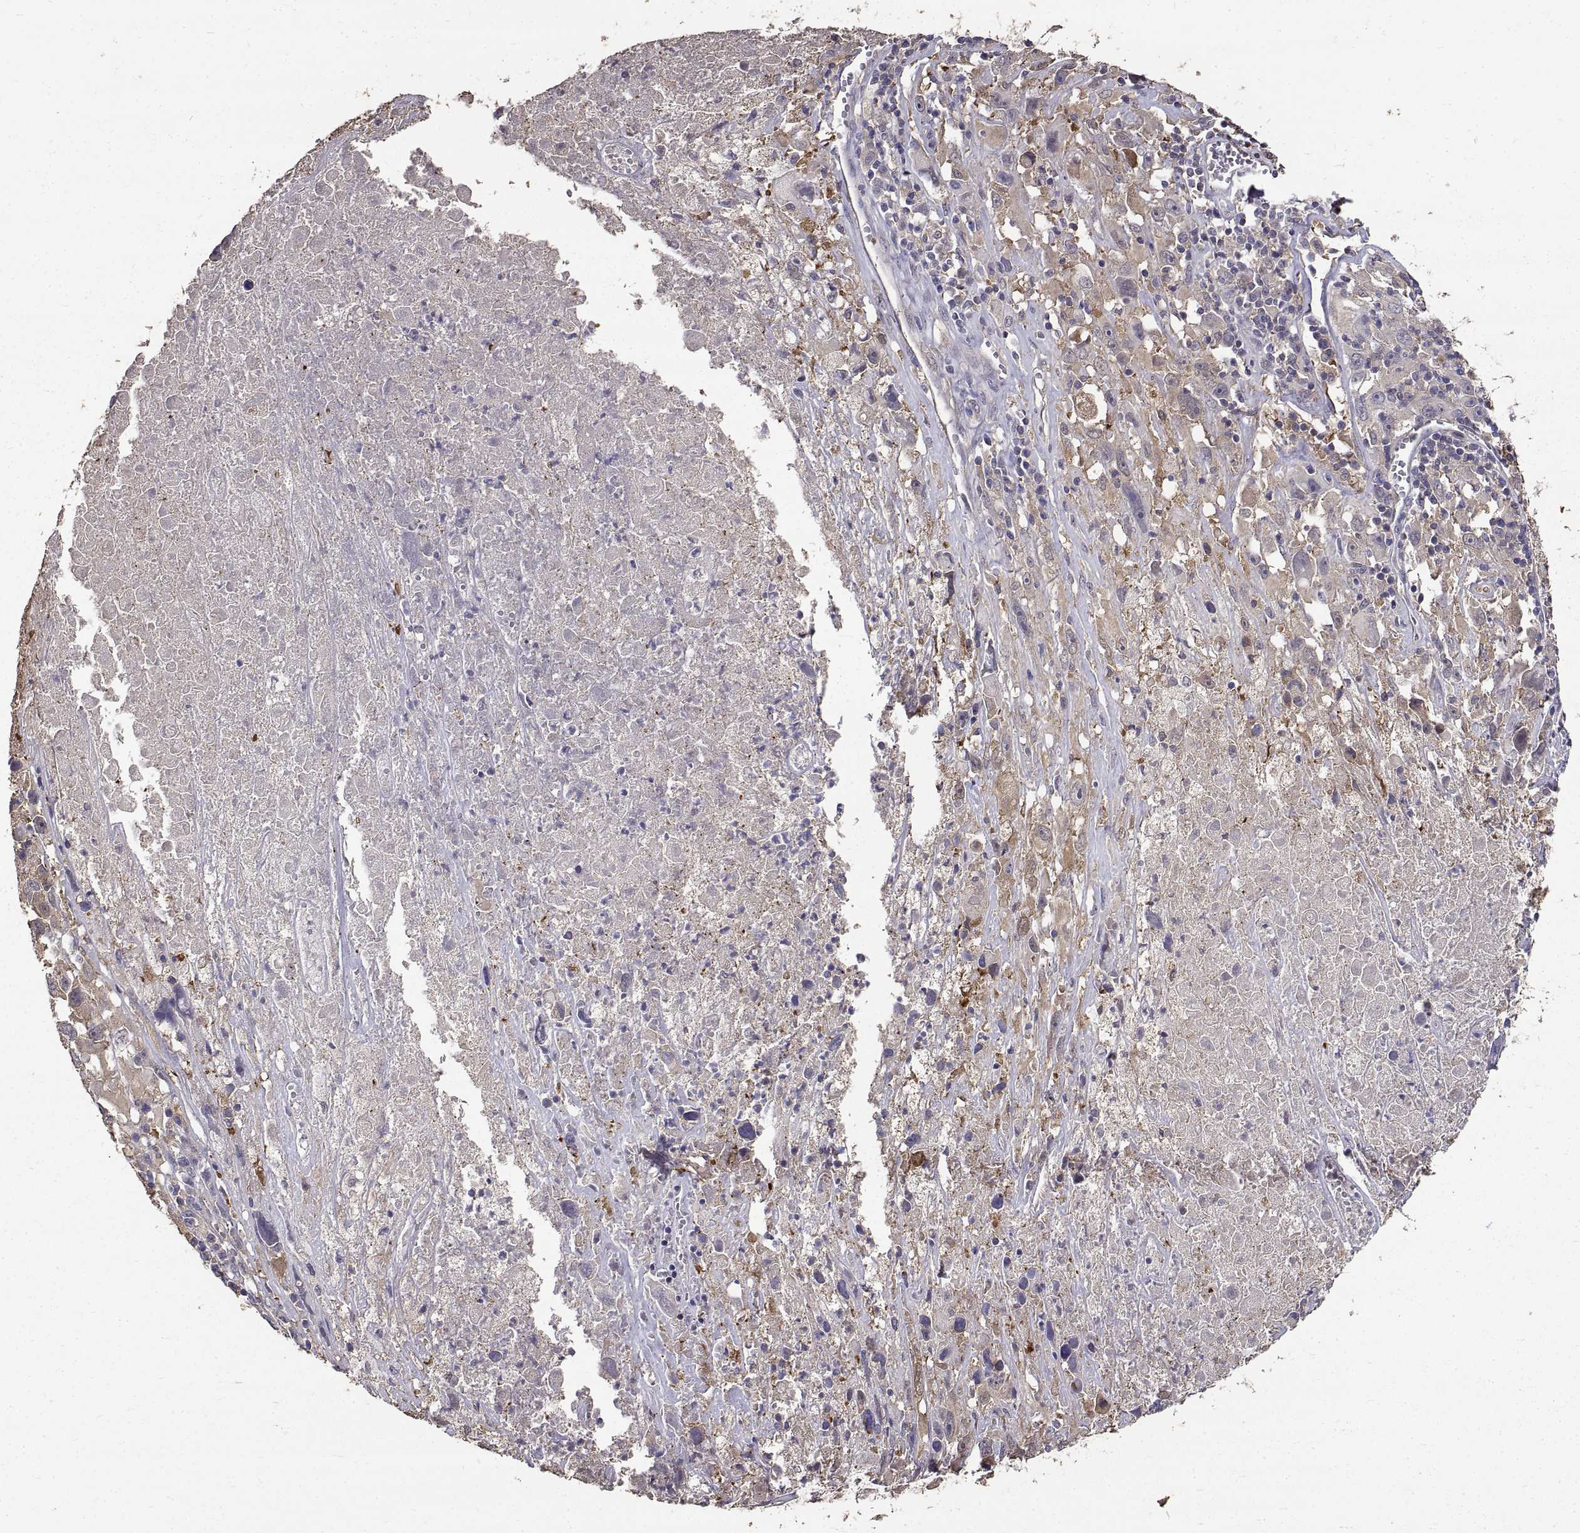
{"staining": {"intensity": "weak", "quantity": "<25%", "location": "cytoplasmic/membranous"}, "tissue": "melanoma", "cell_type": "Tumor cells", "image_type": "cancer", "snomed": [{"axis": "morphology", "description": "Malignant melanoma, Metastatic site"}, {"axis": "topography", "description": "Lymph node"}], "caption": "DAB (3,3'-diaminobenzidine) immunohistochemical staining of malignant melanoma (metastatic site) shows no significant expression in tumor cells.", "gene": "PEA15", "patient": {"sex": "male", "age": 50}}